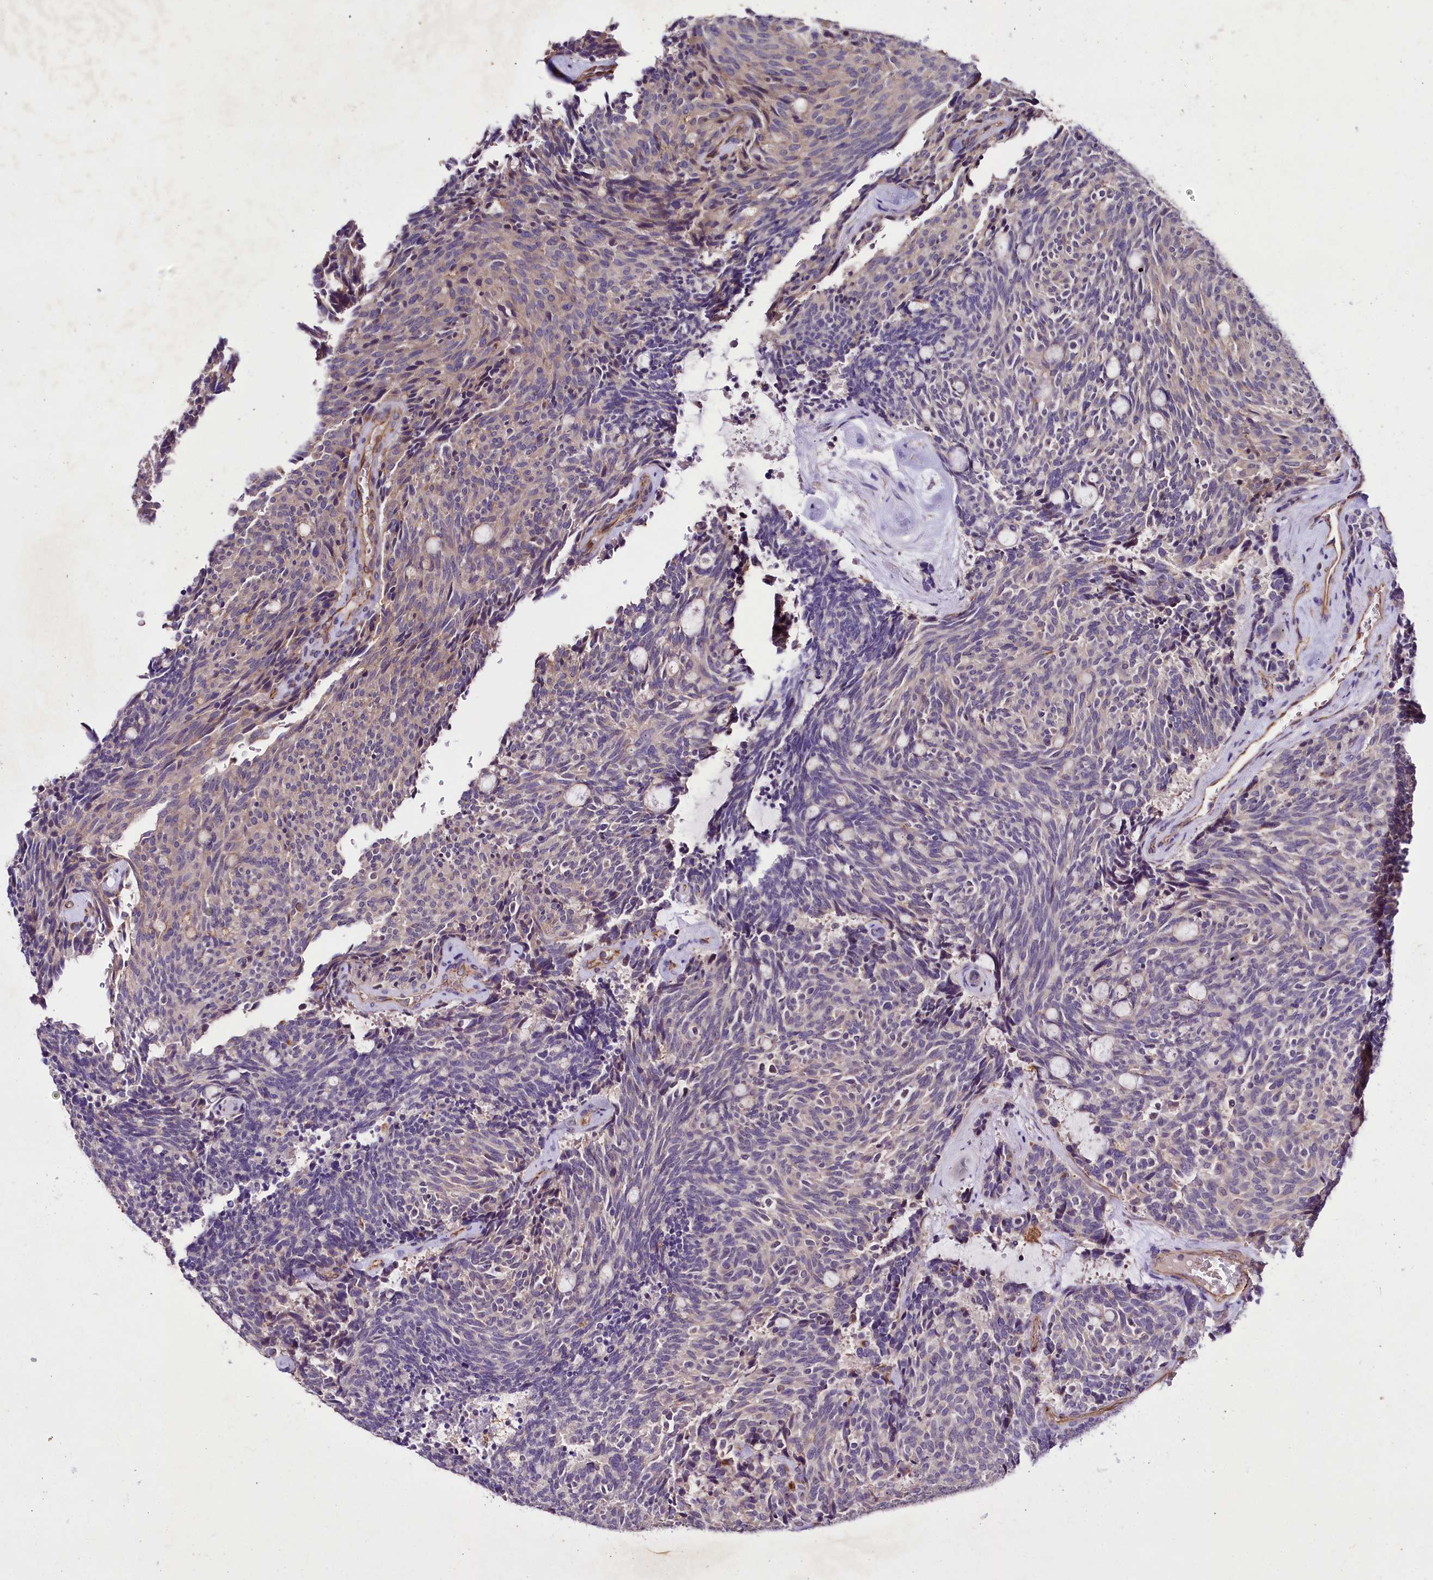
{"staining": {"intensity": "negative", "quantity": "none", "location": "none"}, "tissue": "carcinoid", "cell_type": "Tumor cells", "image_type": "cancer", "snomed": [{"axis": "morphology", "description": "Carcinoid, malignant, NOS"}, {"axis": "topography", "description": "Pancreas"}], "caption": "An immunohistochemistry (IHC) photomicrograph of carcinoid is shown. There is no staining in tumor cells of carcinoid.", "gene": "SLC7A1", "patient": {"sex": "female", "age": 54}}